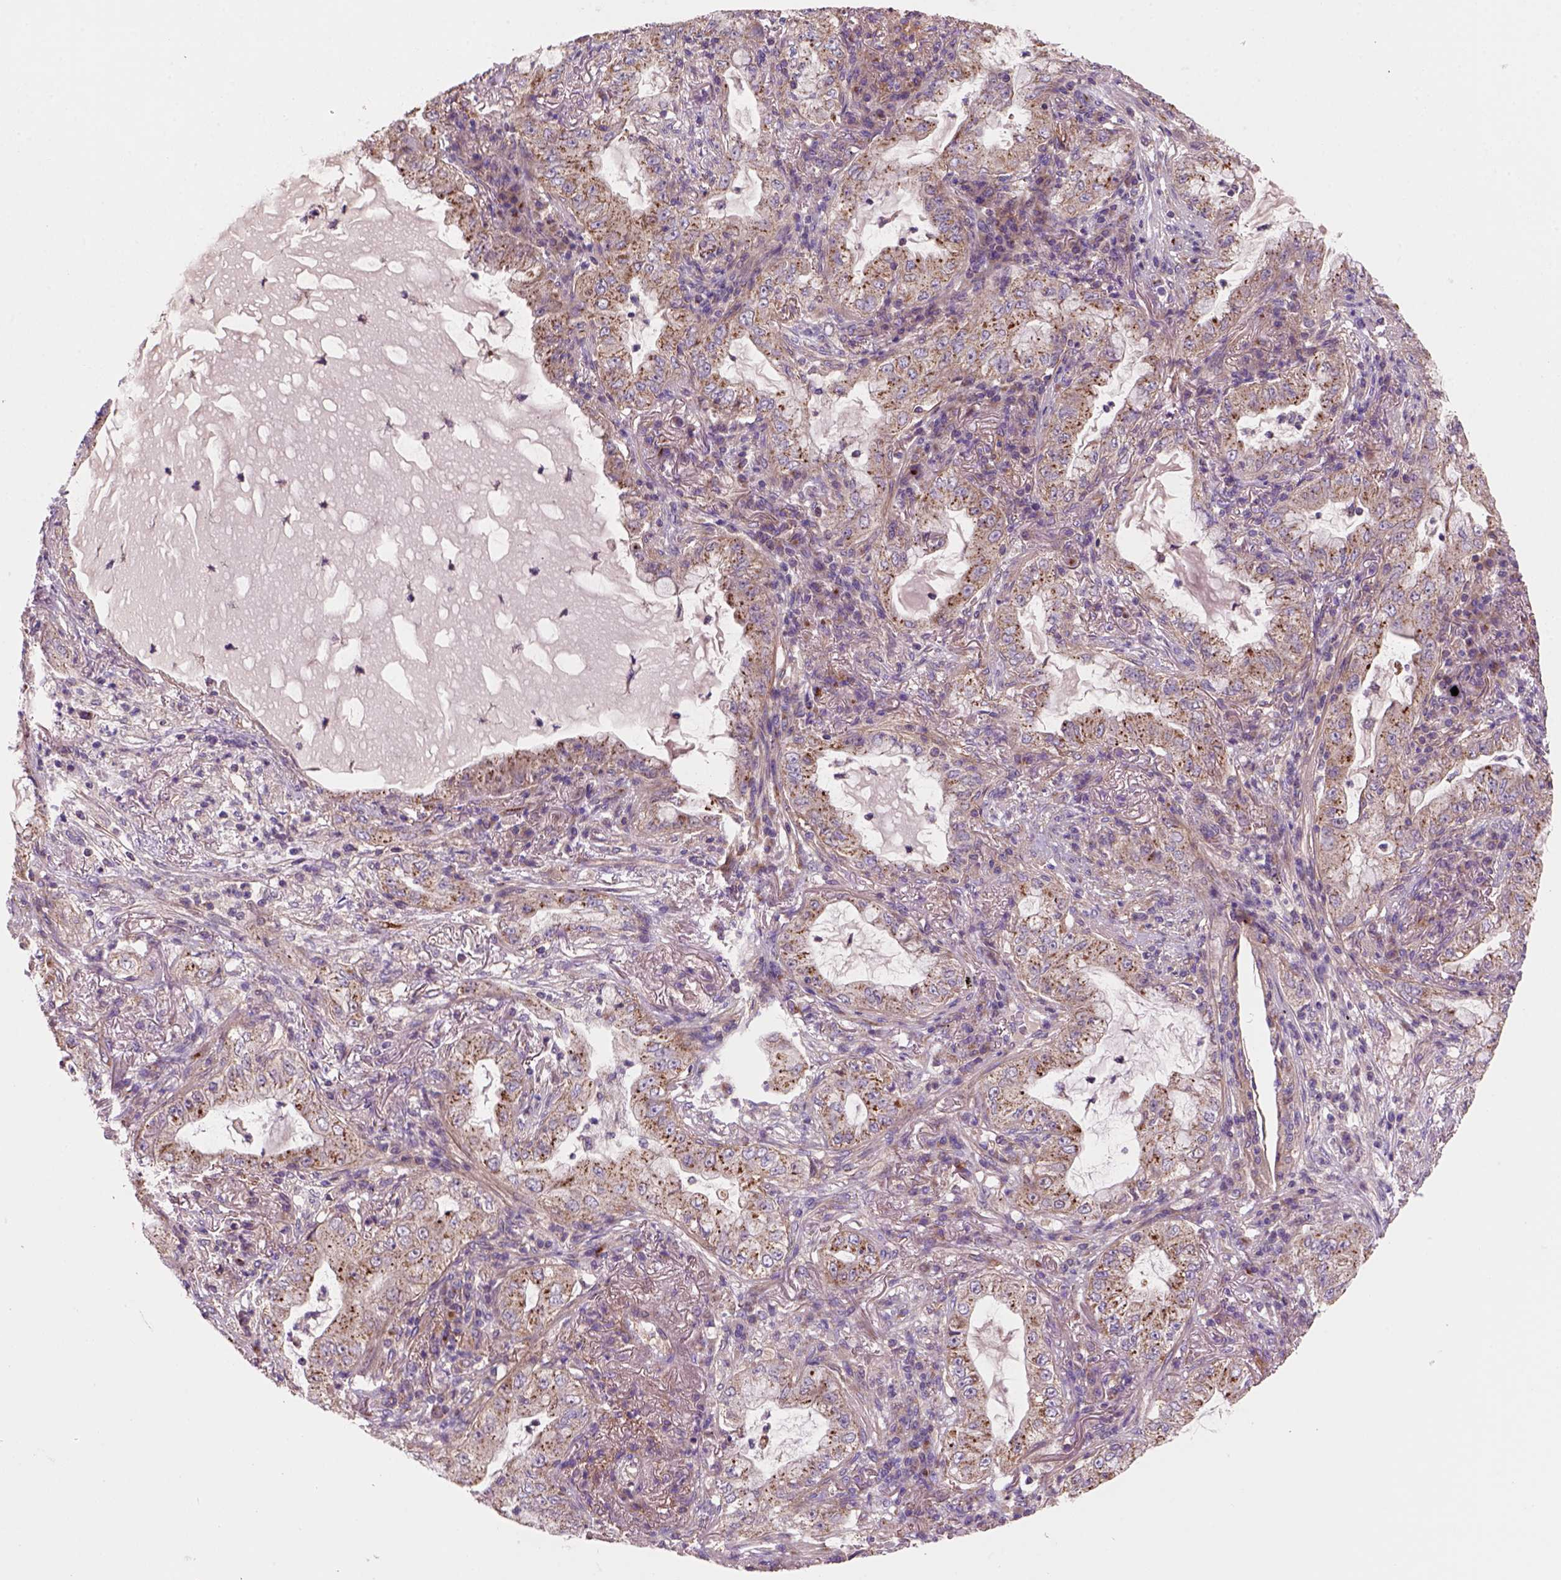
{"staining": {"intensity": "moderate", "quantity": "25%-75%", "location": "cytoplasmic/membranous"}, "tissue": "lung cancer", "cell_type": "Tumor cells", "image_type": "cancer", "snomed": [{"axis": "morphology", "description": "Adenocarcinoma, NOS"}, {"axis": "topography", "description": "Lung"}], "caption": "The image displays a brown stain indicating the presence of a protein in the cytoplasmic/membranous of tumor cells in lung cancer (adenocarcinoma).", "gene": "WARS2", "patient": {"sex": "female", "age": 73}}